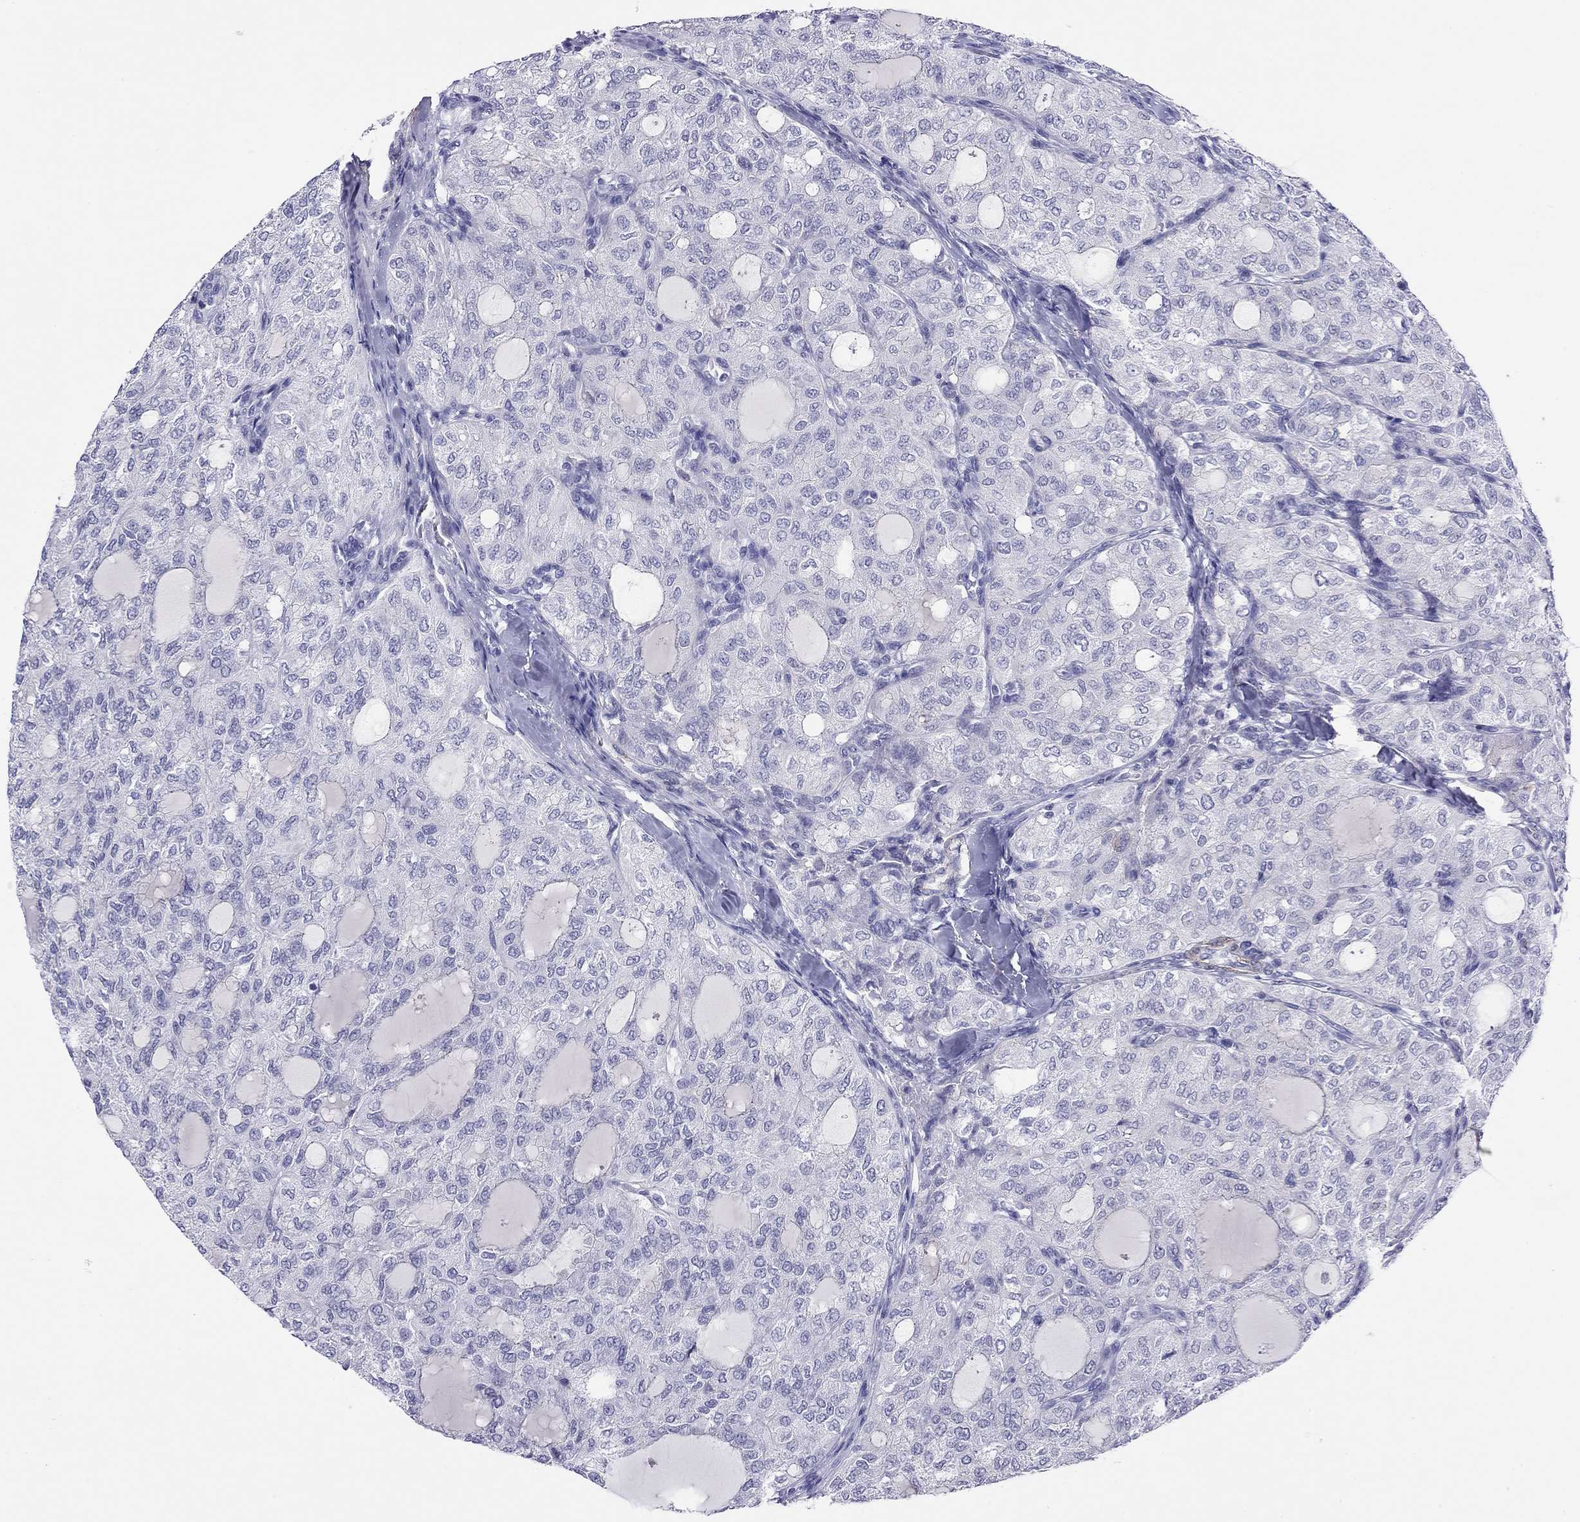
{"staining": {"intensity": "negative", "quantity": "none", "location": "none"}, "tissue": "thyroid cancer", "cell_type": "Tumor cells", "image_type": "cancer", "snomed": [{"axis": "morphology", "description": "Follicular adenoma carcinoma, NOS"}, {"axis": "topography", "description": "Thyroid gland"}], "caption": "This is an immunohistochemistry (IHC) micrograph of thyroid cancer (follicular adenoma carcinoma). There is no positivity in tumor cells.", "gene": "MYMX", "patient": {"sex": "male", "age": 75}}